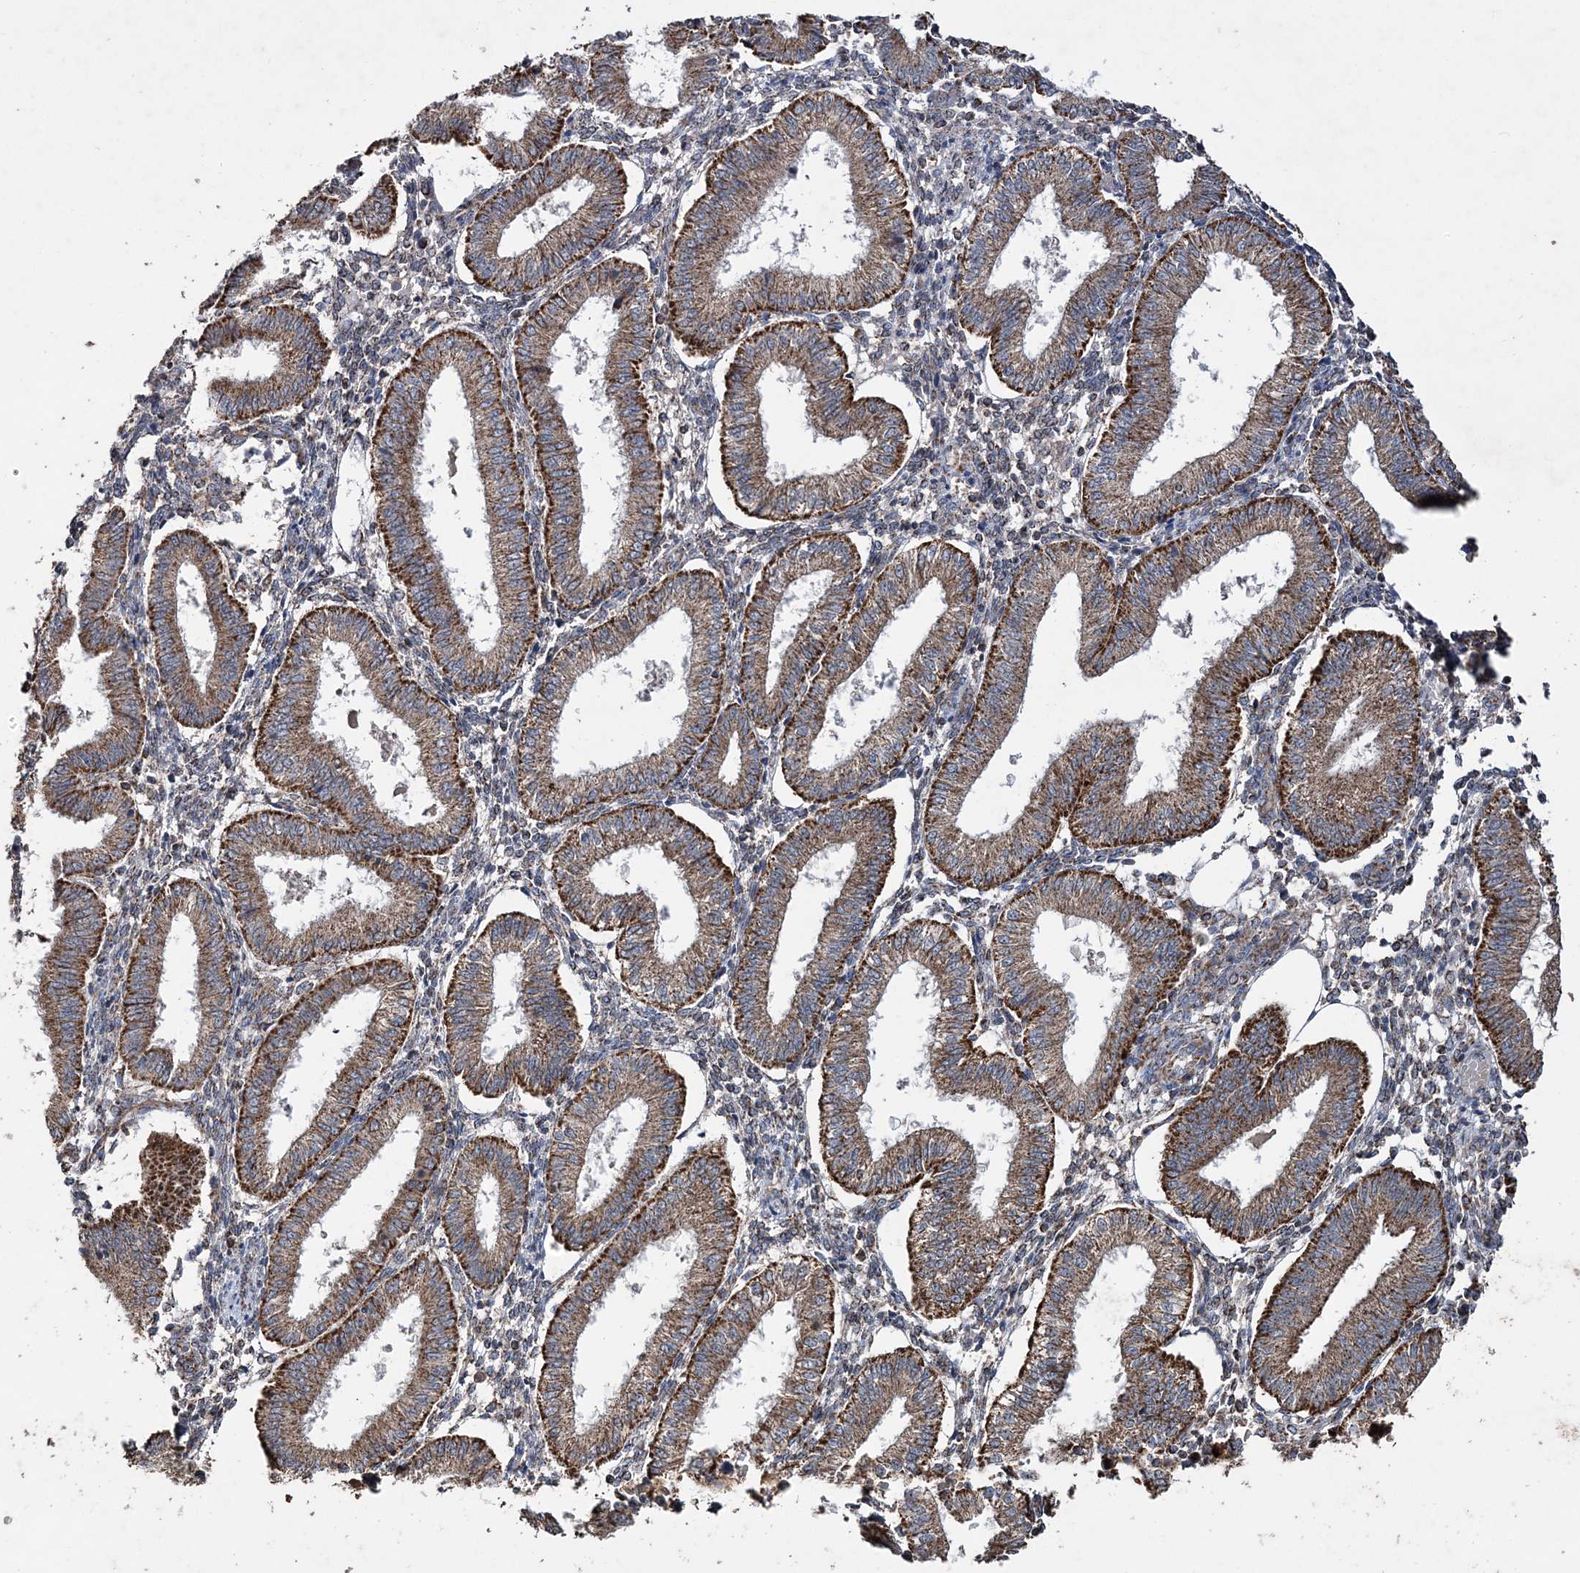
{"staining": {"intensity": "moderate", "quantity": "<25%", "location": "cytoplasmic/membranous"}, "tissue": "endometrium", "cell_type": "Cells in endometrial stroma", "image_type": "normal", "snomed": [{"axis": "morphology", "description": "Normal tissue, NOS"}, {"axis": "topography", "description": "Endometrium"}], "caption": "Protein expression analysis of benign human endometrium reveals moderate cytoplasmic/membranous positivity in about <25% of cells in endometrial stroma. (IHC, brightfield microscopy, high magnification).", "gene": "POC5", "patient": {"sex": "female", "age": 39}}